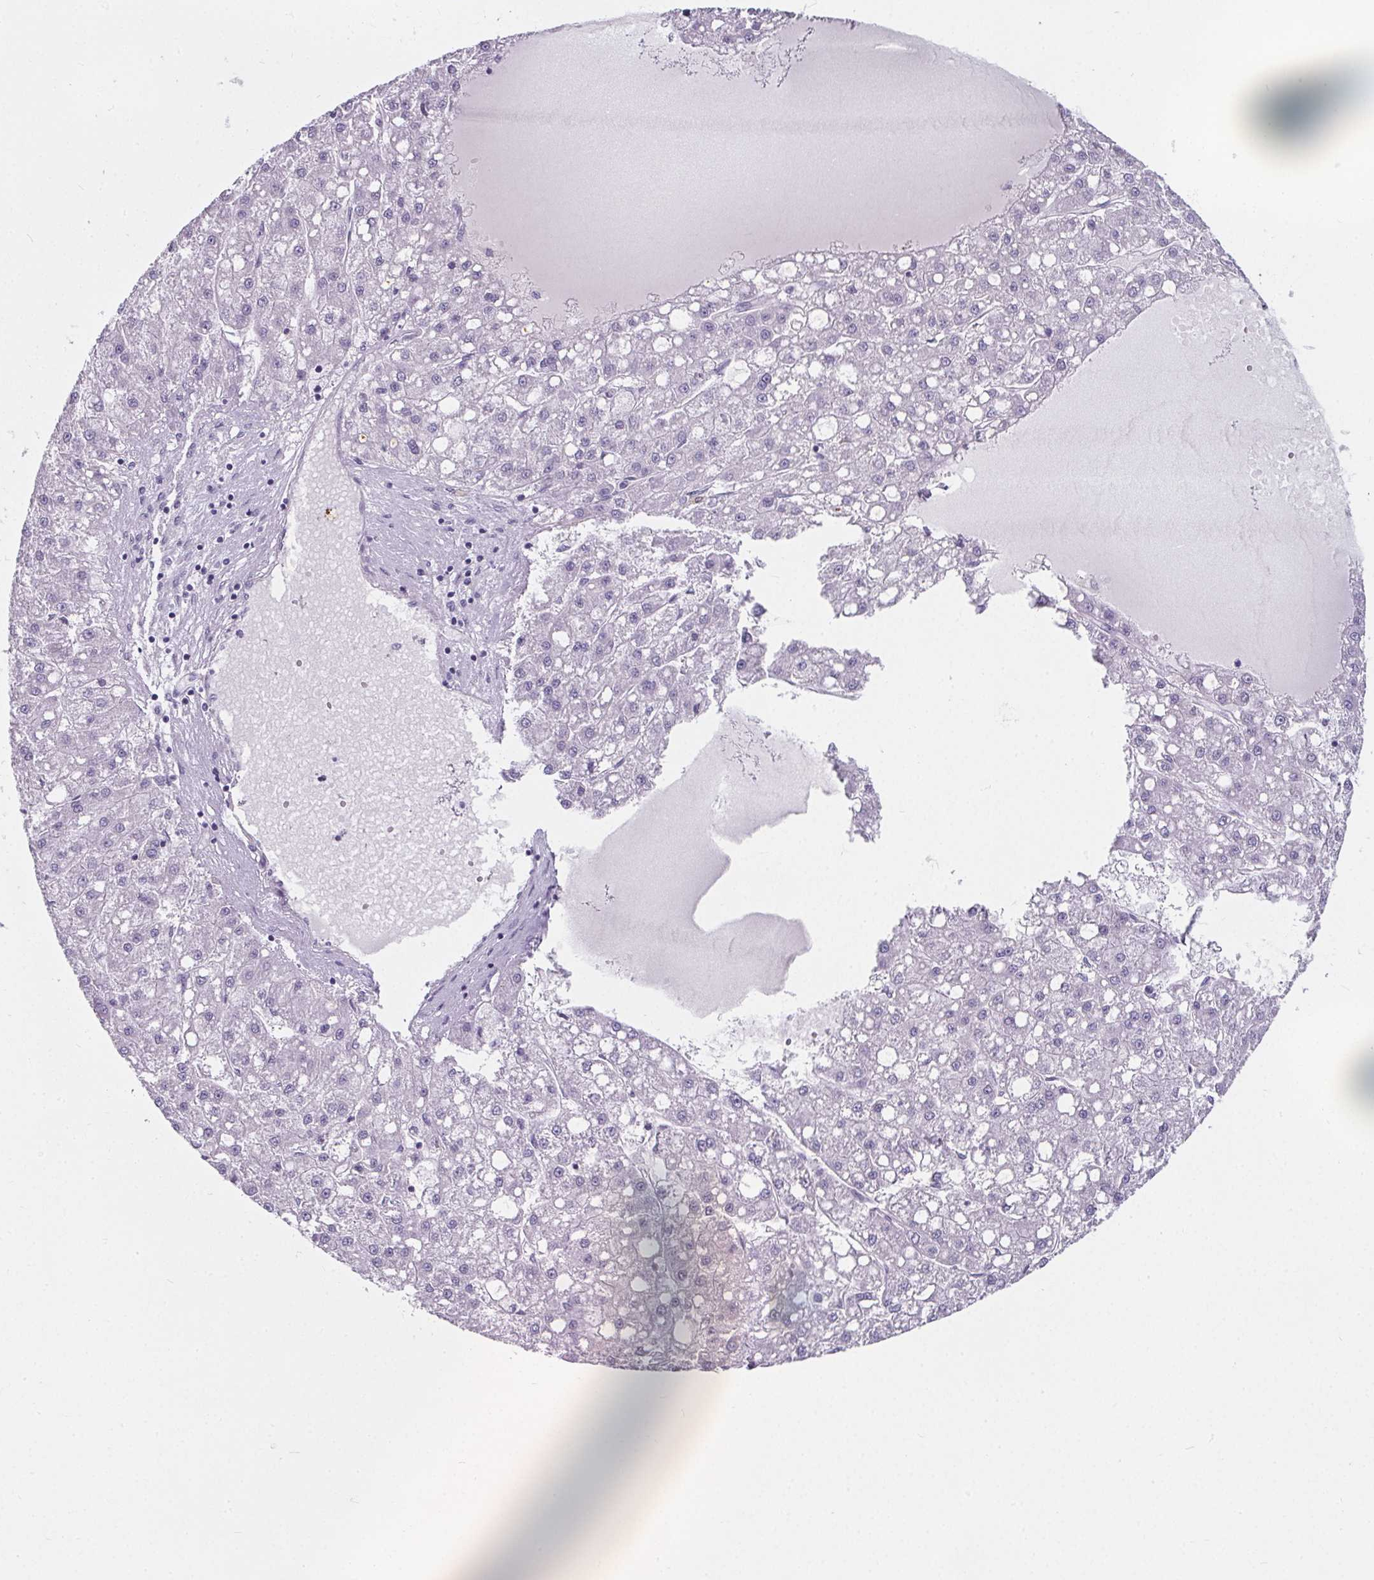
{"staining": {"intensity": "negative", "quantity": "none", "location": "none"}, "tissue": "liver cancer", "cell_type": "Tumor cells", "image_type": "cancer", "snomed": [{"axis": "morphology", "description": "Carcinoma, Hepatocellular, NOS"}, {"axis": "topography", "description": "Liver"}], "caption": "Liver hepatocellular carcinoma was stained to show a protein in brown. There is no significant expression in tumor cells.", "gene": "ADRB1", "patient": {"sex": "male", "age": 67}}